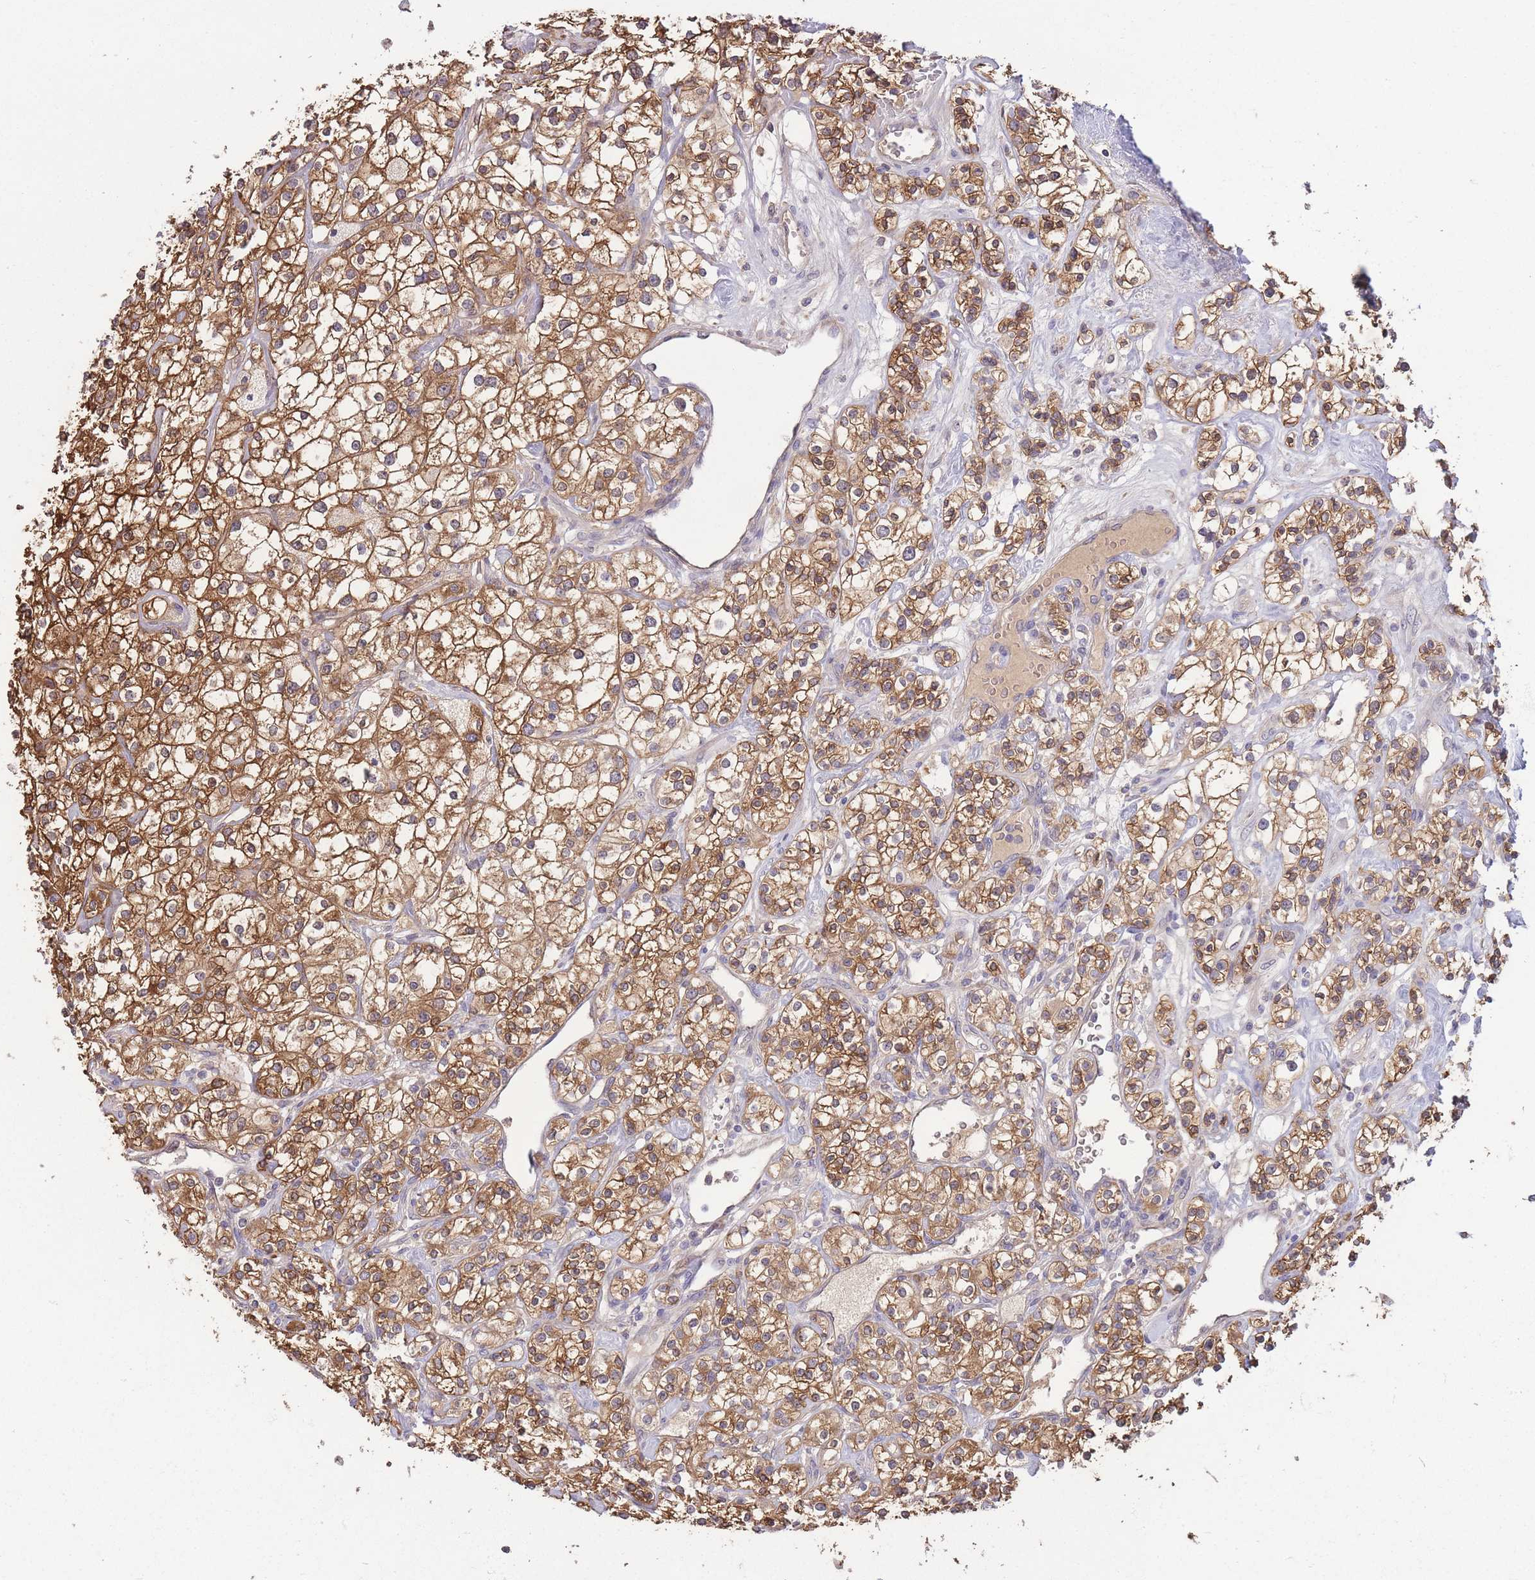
{"staining": {"intensity": "moderate", "quantity": ">75%", "location": "cytoplasmic/membranous"}, "tissue": "renal cancer", "cell_type": "Tumor cells", "image_type": "cancer", "snomed": [{"axis": "morphology", "description": "Adenocarcinoma, NOS"}, {"axis": "topography", "description": "Kidney"}], "caption": "The immunohistochemical stain shows moderate cytoplasmic/membranous staining in tumor cells of renal cancer (adenocarcinoma) tissue.", "gene": "ZNF304", "patient": {"sex": "male", "age": 77}}